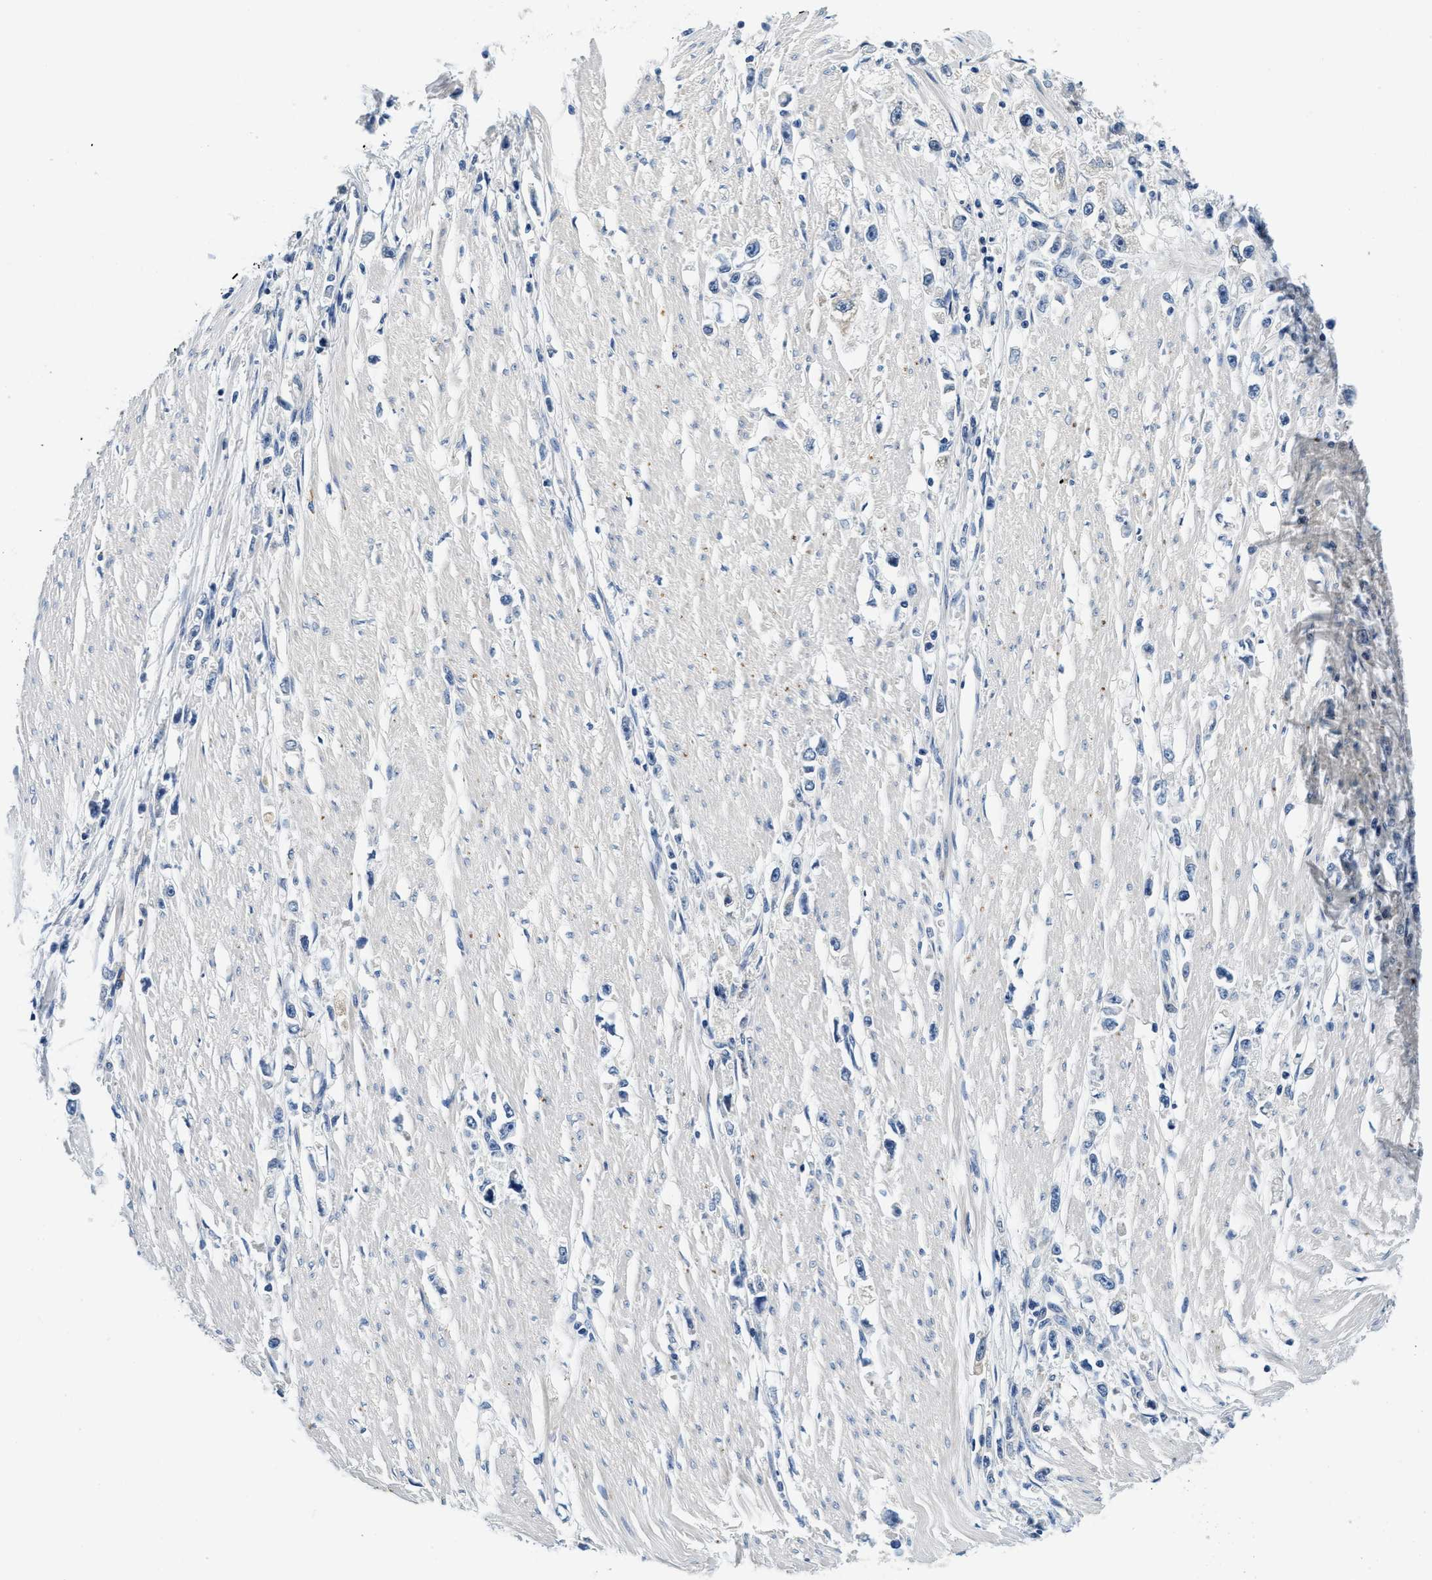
{"staining": {"intensity": "negative", "quantity": "none", "location": "none"}, "tissue": "stomach cancer", "cell_type": "Tumor cells", "image_type": "cancer", "snomed": [{"axis": "morphology", "description": "Adenocarcinoma, NOS"}, {"axis": "topography", "description": "Stomach"}], "caption": "A high-resolution histopathology image shows immunohistochemistry (IHC) staining of stomach cancer (adenocarcinoma), which reveals no significant positivity in tumor cells.", "gene": "ALDH3A2", "patient": {"sex": "female", "age": 59}}